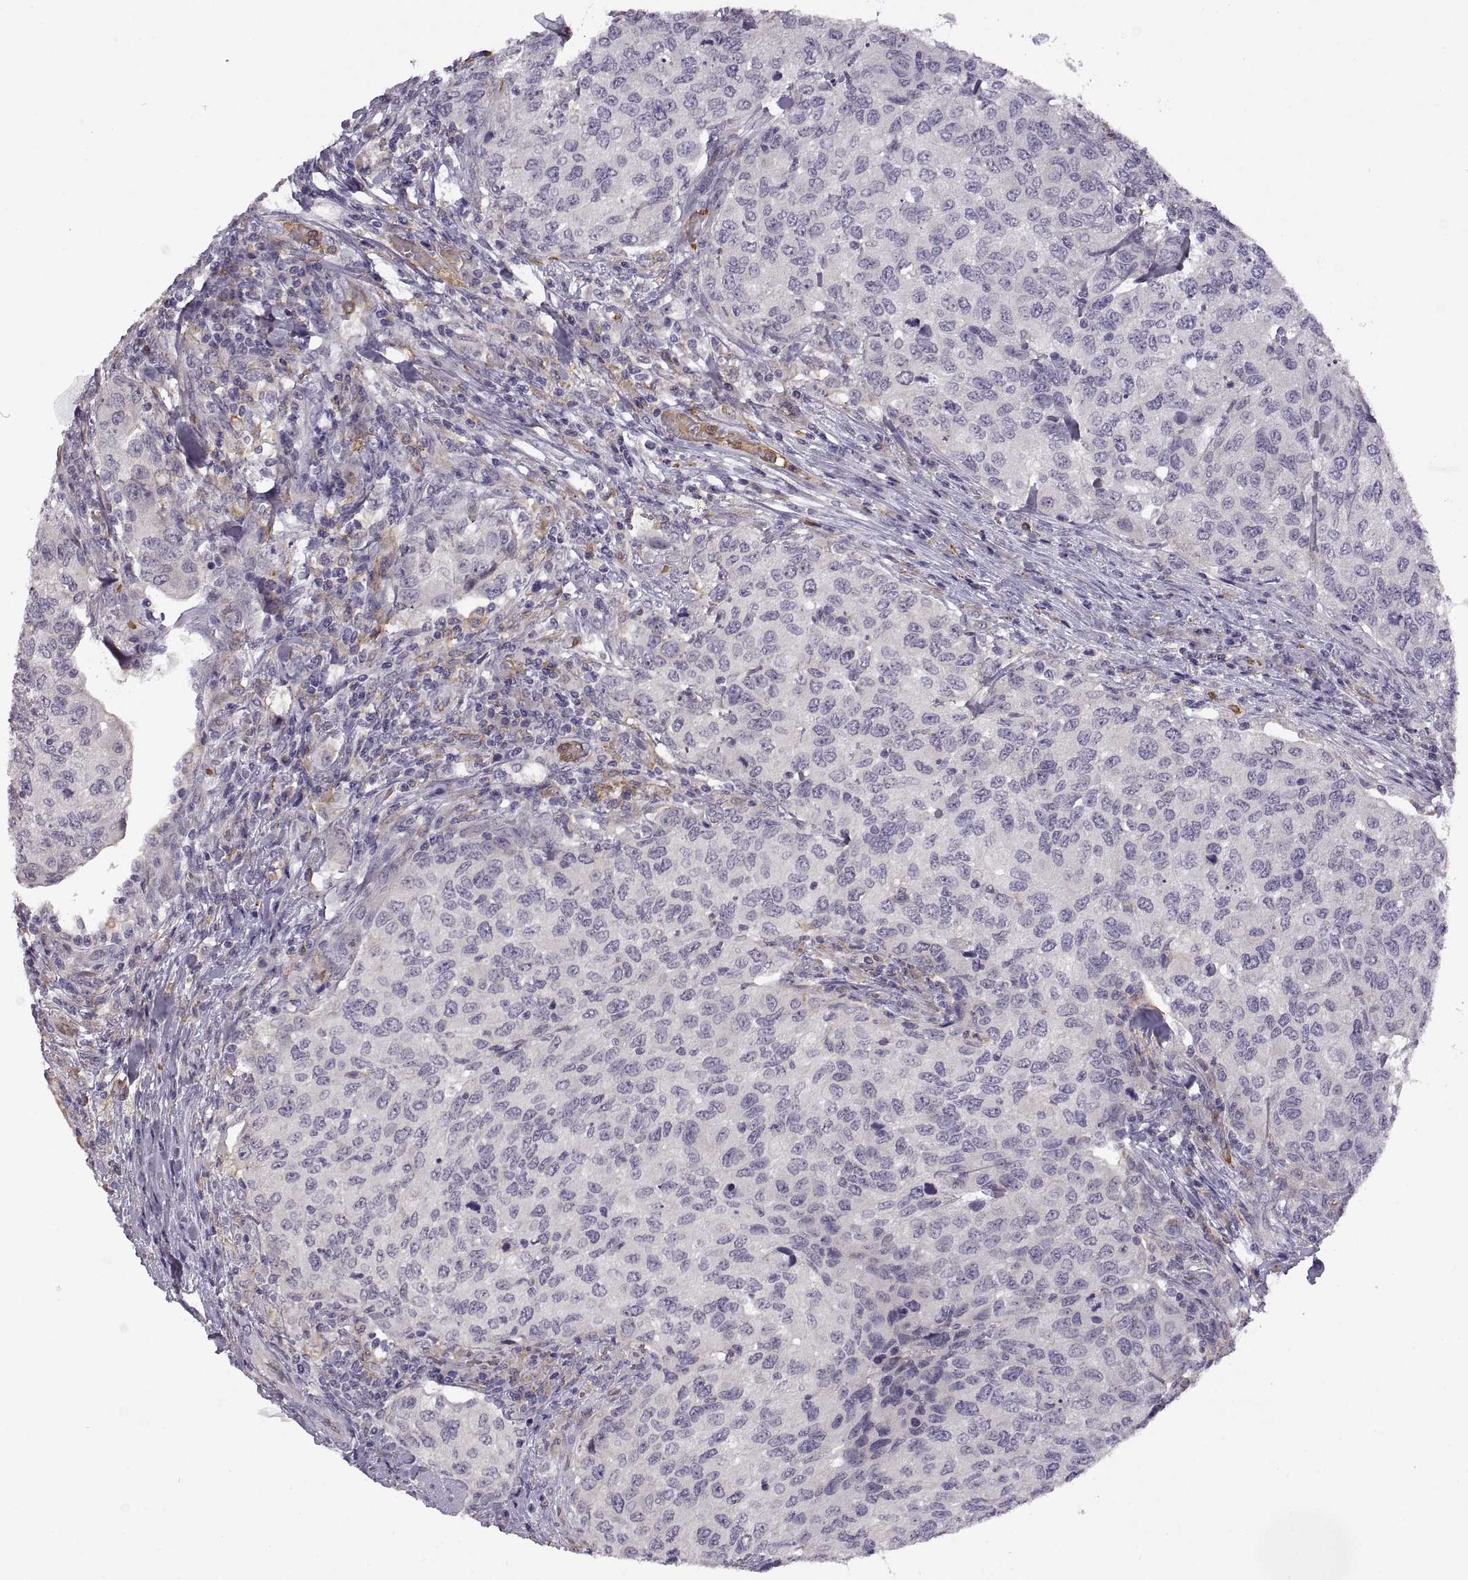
{"staining": {"intensity": "negative", "quantity": "none", "location": "none"}, "tissue": "urothelial cancer", "cell_type": "Tumor cells", "image_type": "cancer", "snomed": [{"axis": "morphology", "description": "Urothelial carcinoma, High grade"}, {"axis": "topography", "description": "Urinary bladder"}], "caption": "High magnification brightfield microscopy of urothelial cancer stained with DAB (brown) and counterstained with hematoxylin (blue): tumor cells show no significant expression.", "gene": "MEIOC", "patient": {"sex": "female", "age": 78}}